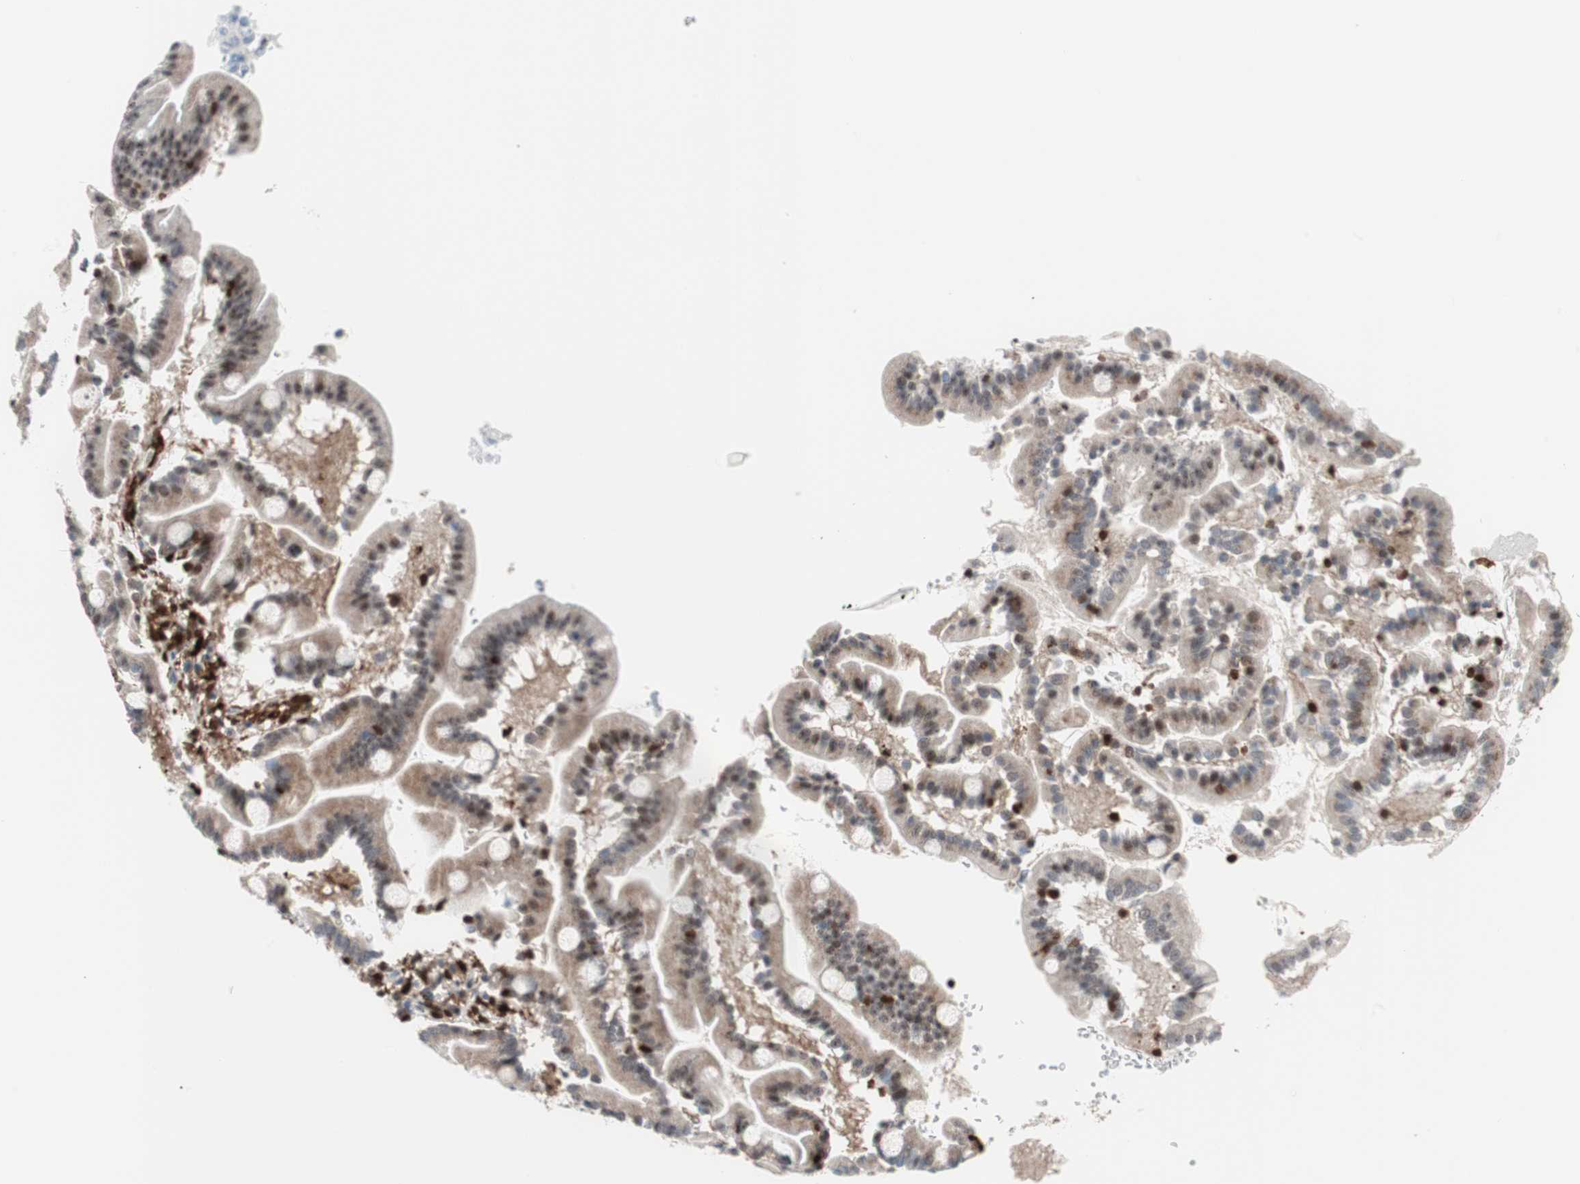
{"staining": {"intensity": "moderate", "quantity": ">75%", "location": "cytoplasmic/membranous"}, "tissue": "duodenum", "cell_type": "Glandular cells", "image_type": "normal", "snomed": [{"axis": "morphology", "description": "Normal tissue, NOS"}, {"axis": "topography", "description": "Duodenum"}], "caption": "Duodenum stained with a brown dye displays moderate cytoplasmic/membranous positive expression in about >75% of glandular cells.", "gene": "RGS10", "patient": {"sex": "male", "age": 50}}